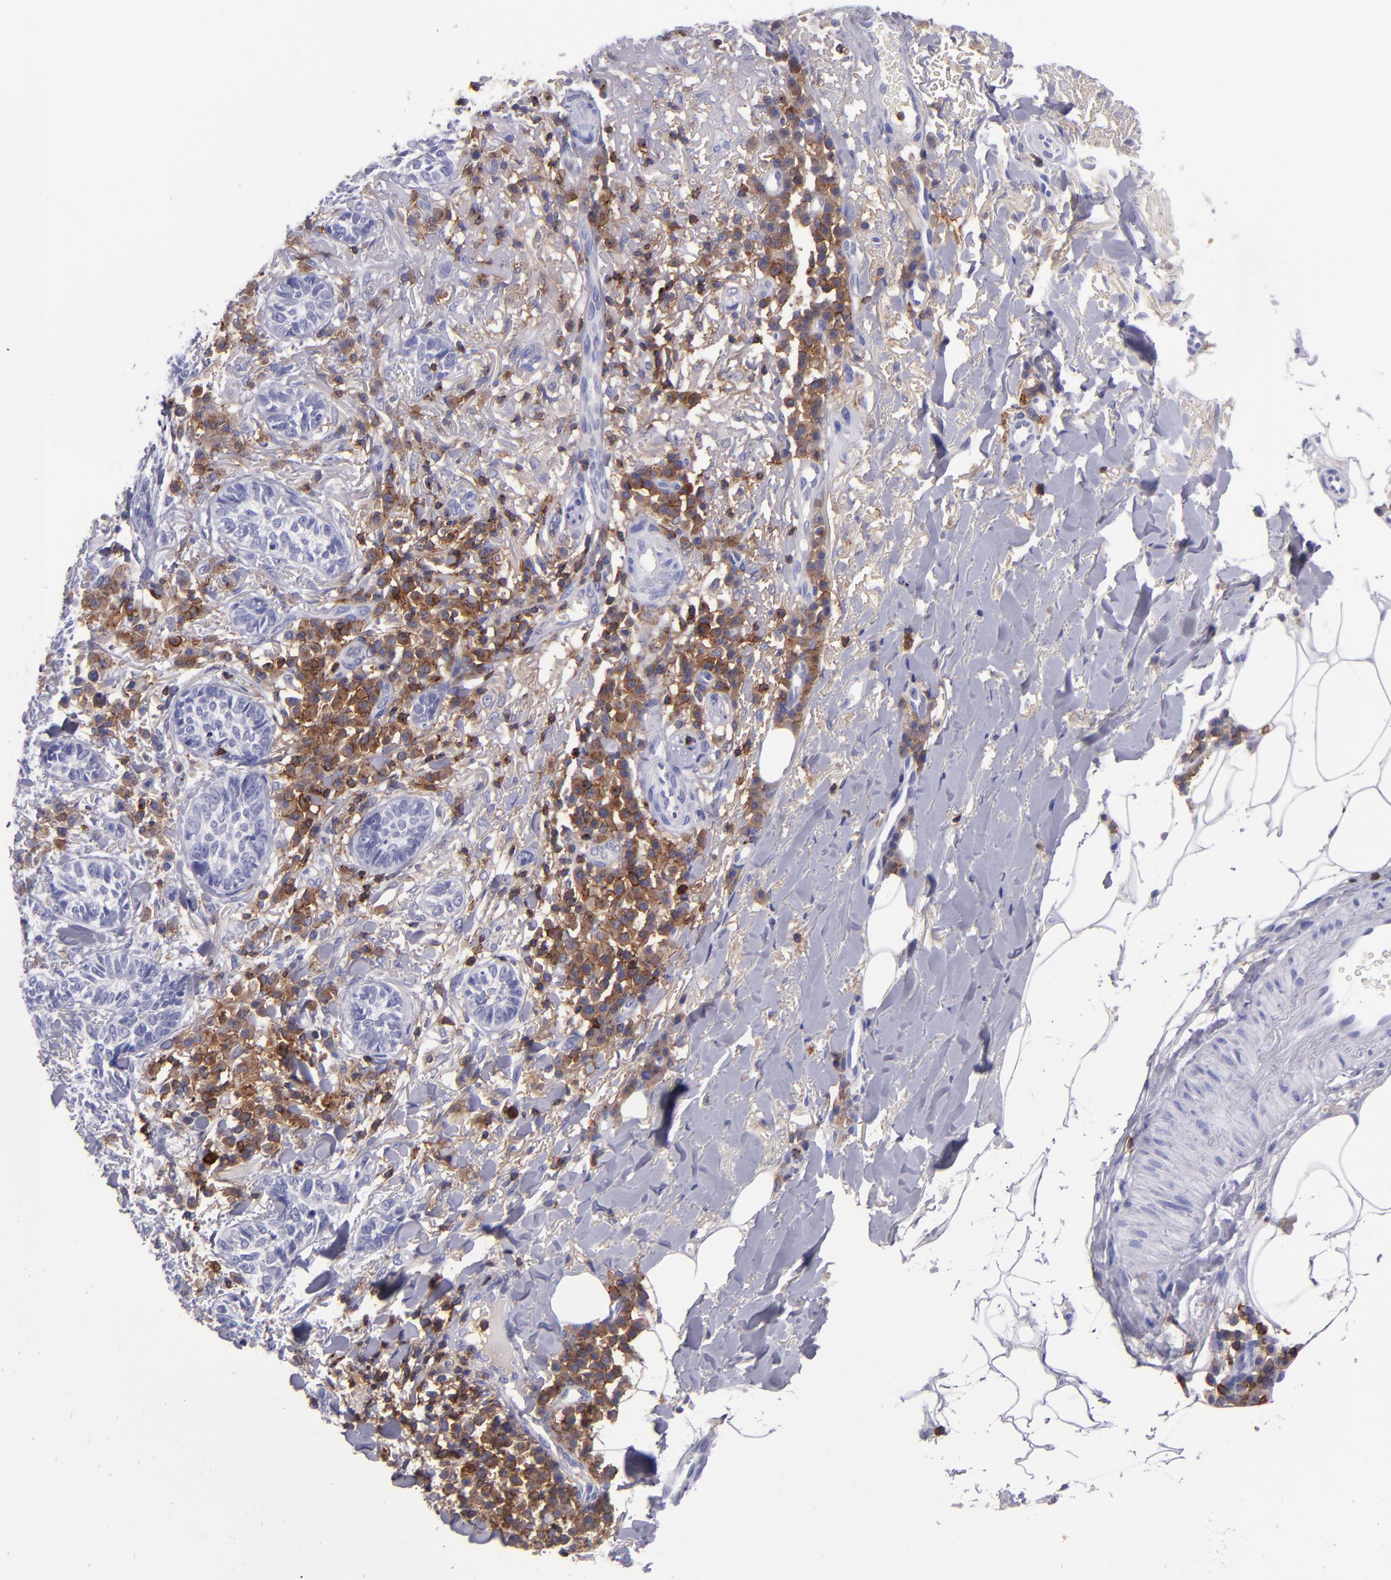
{"staining": {"intensity": "negative", "quantity": "none", "location": "none"}, "tissue": "skin cancer", "cell_type": "Tumor cells", "image_type": "cancer", "snomed": [{"axis": "morphology", "description": "Basal cell carcinoma"}, {"axis": "topography", "description": "Skin"}], "caption": "Immunohistochemical staining of basal cell carcinoma (skin) reveals no significant expression in tumor cells. (IHC, brightfield microscopy, high magnification).", "gene": "ICAM3", "patient": {"sex": "female", "age": 89}}